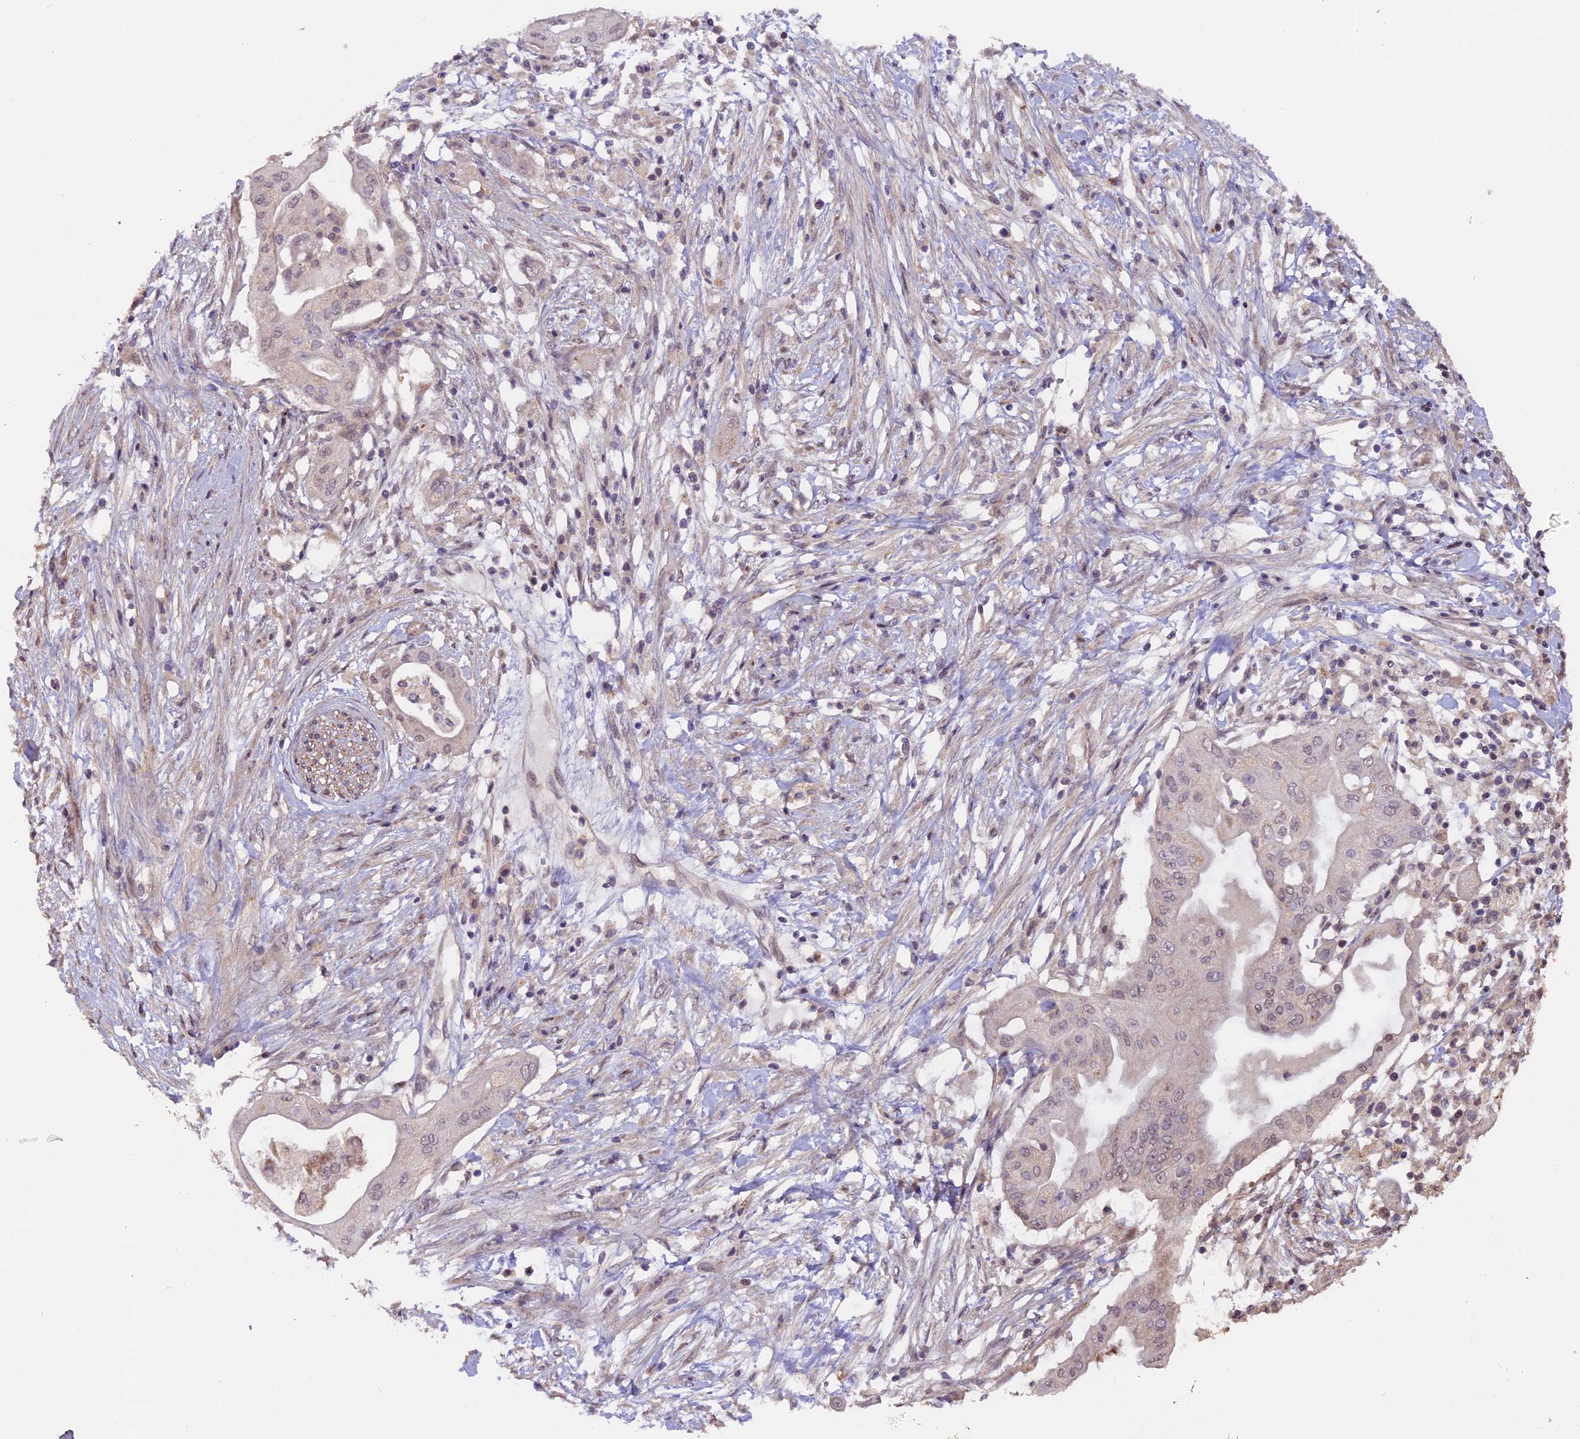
{"staining": {"intensity": "negative", "quantity": "none", "location": "none"}, "tissue": "pancreatic cancer", "cell_type": "Tumor cells", "image_type": "cancer", "snomed": [{"axis": "morphology", "description": "Adenocarcinoma, NOS"}, {"axis": "topography", "description": "Pancreas"}], "caption": "Pancreatic cancer (adenocarcinoma) stained for a protein using immunohistochemistry reveals no positivity tumor cells.", "gene": "GNB5", "patient": {"sex": "male", "age": 68}}